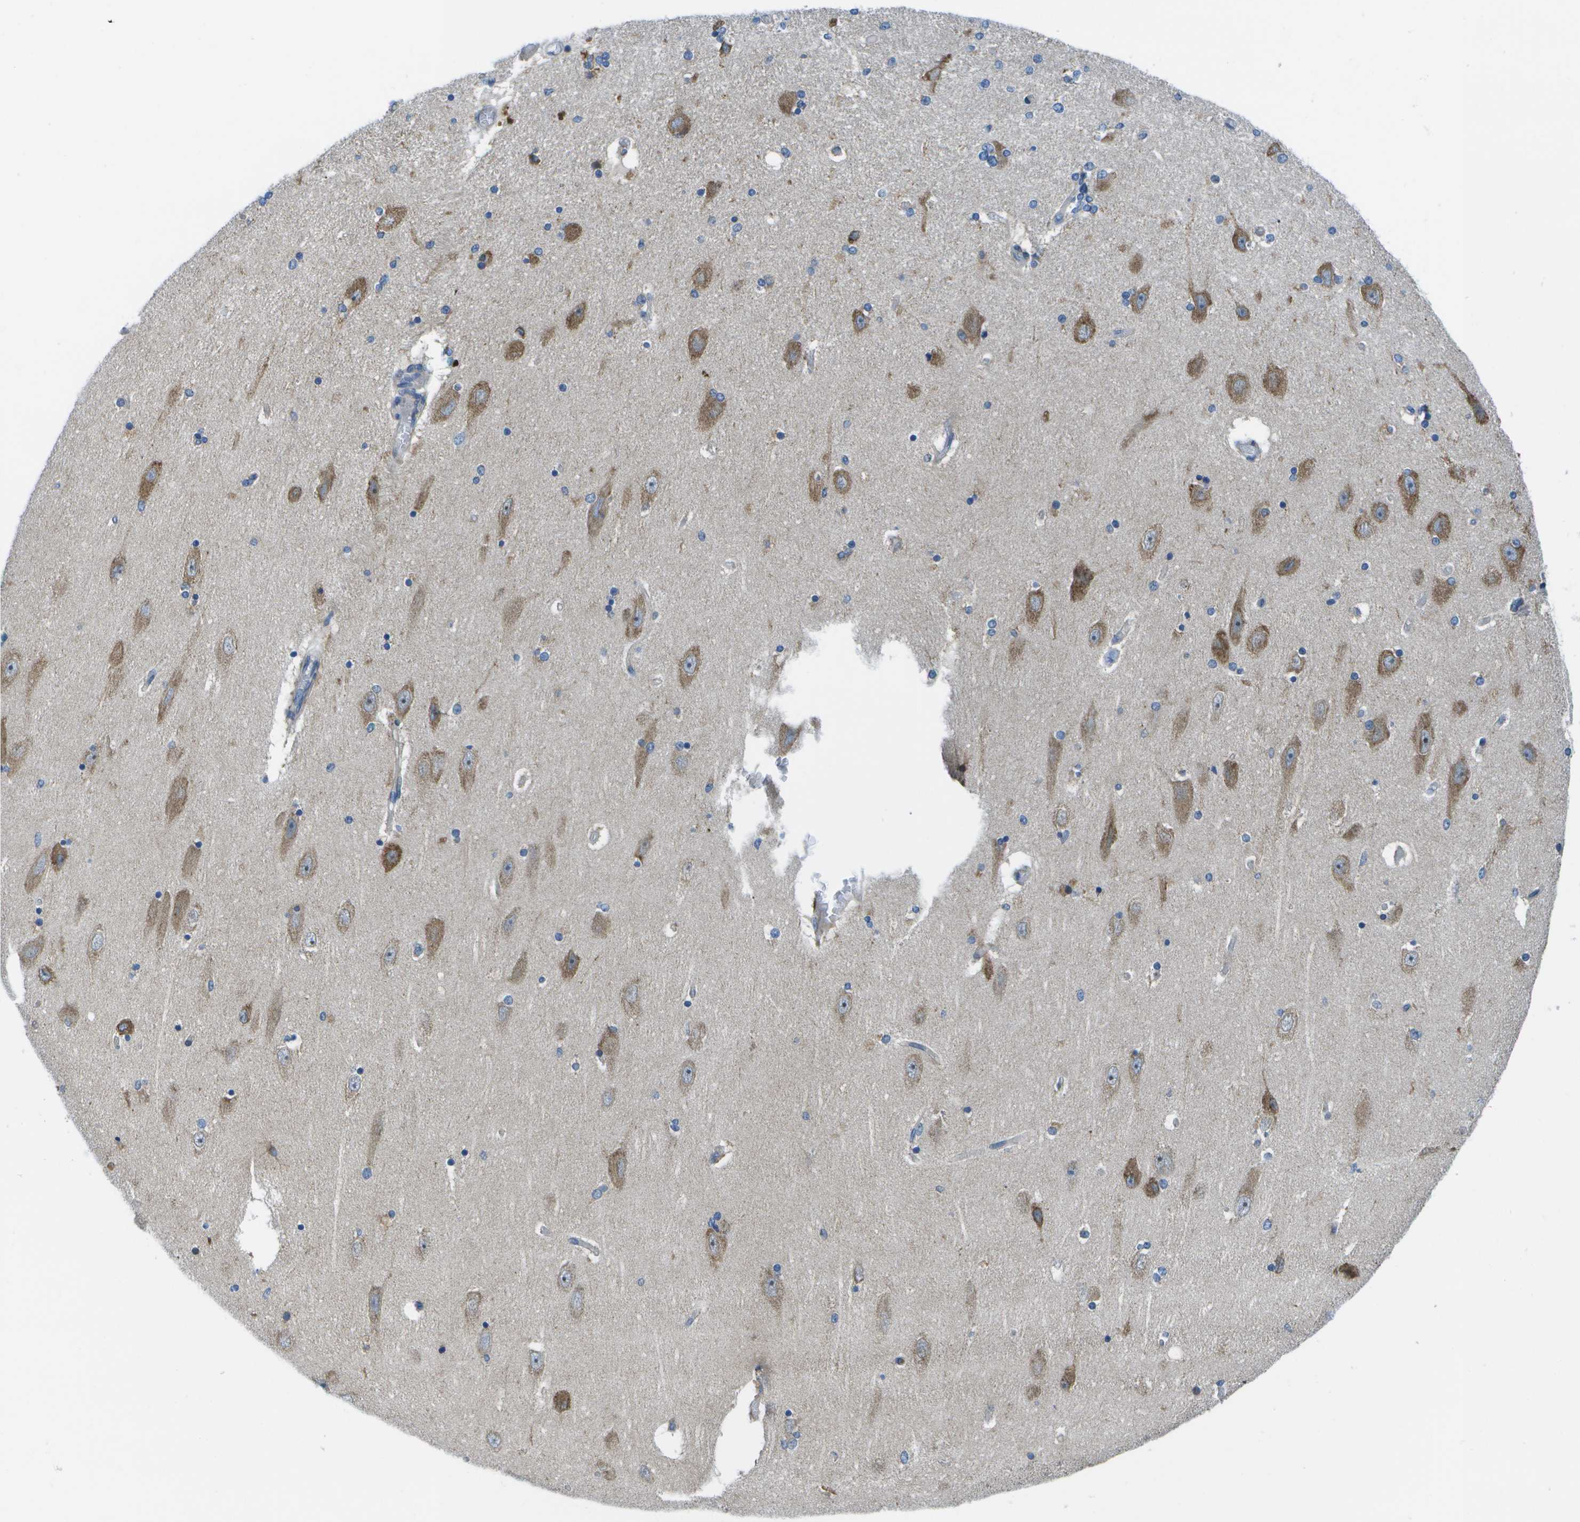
{"staining": {"intensity": "moderate", "quantity": "<25%", "location": "cytoplasmic/membranous"}, "tissue": "hippocampus", "cell_type": "Glial cells", "image_type": "normal", "snomed": [{"axis": "morphology", "description": "Normal tissue, NOS"}, {"axis": "topography", "description": "Hippocampus"}], "caption": "Glial cells demonstrate low levels of moderate cytoplasmic/membranous staining in approximately <25% of cells in unremarkable hippocampus. (Brightfield microscopy of DAB IHC at high magnification).", "gene": "GDF5", "patient": {"sex": "female", "age": 54}}